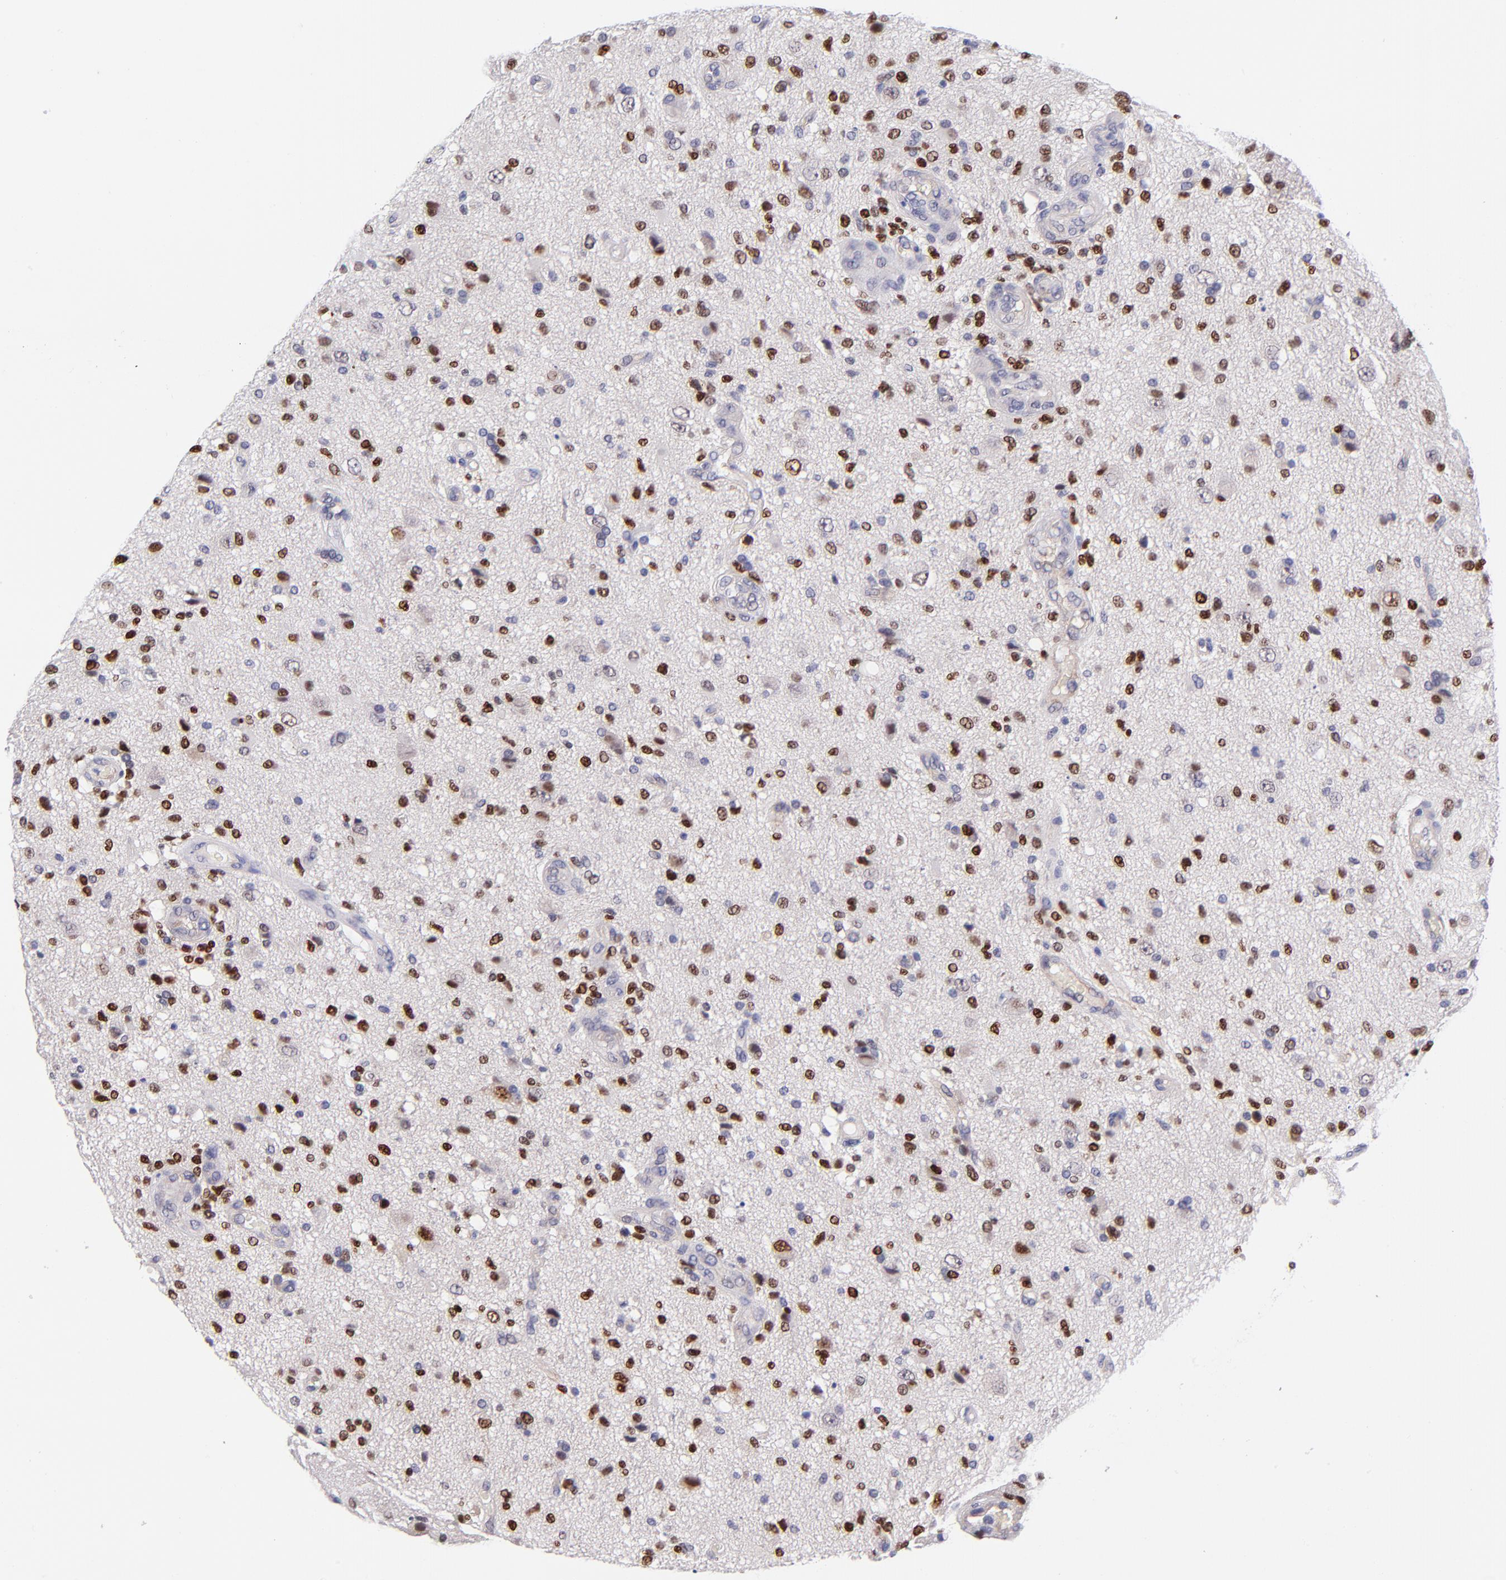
{"staining": {"intensity": "moderate", "quantity": "25%-75%", "location": "nuclear"}, "tissue": "glioma", "cell_type": "Tumor cells", "image_type": "cancer", "snomed": [{"axis": "morphology", "description": "Normal tissue, NOS"}, {"axis": "morphology", "description": "Glioma, malignant, High grade"}, {"axis": "topography", "description": "Cerebral cortex"}], "caption": "Approximately 25%-75% of tumor cells in malignant glioma (high-grade) display moderate nuclear protein expression as visualized by brown immunohistochemical staining.", "gene": "SOX6", "patient": {"sex": "male", "age": 75}}